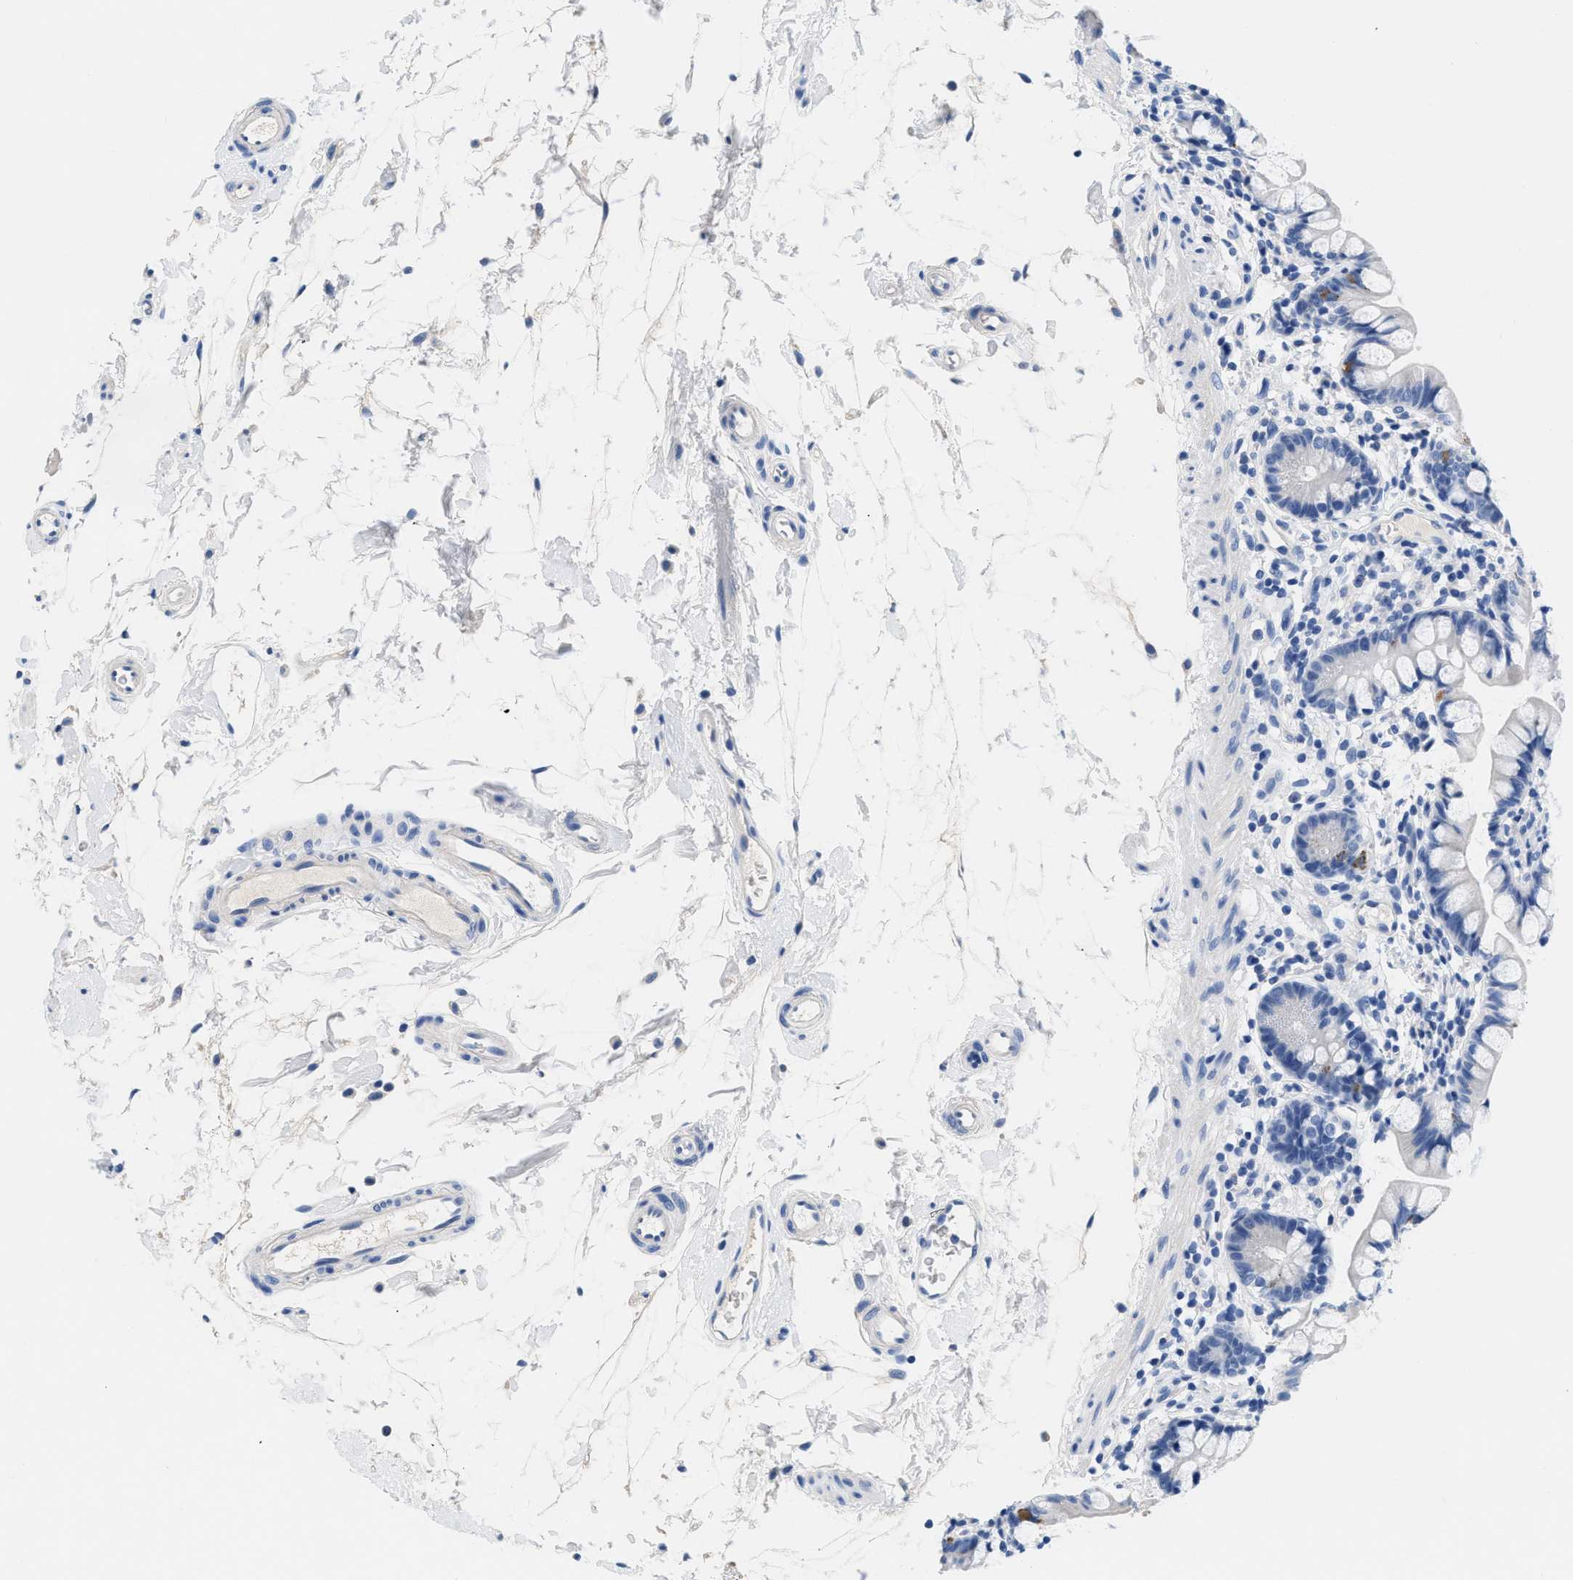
{"staining": {"intensity": "moderate", "quantity": "<25%", "location": "cytoplasmic/membranous"}, "tissue": "small intestine", "cell_type": "Glandular cells", "image_type": "normal", "snomed": [{"axis": "morphology", "description": "Normal tissue, NOS"}, {"axis": "topography", "description": "Small intestine"}], "caption": "A brown stain highlights moderate cytoplasmic/membranous positivity of a protein in glandular cells of unremarkable human small intestine. (DAB IHC, brown staining for protein, blue staining for nuclei).", "gene": "SLFN13", "patient": {"sex": "female", "age": 84}}